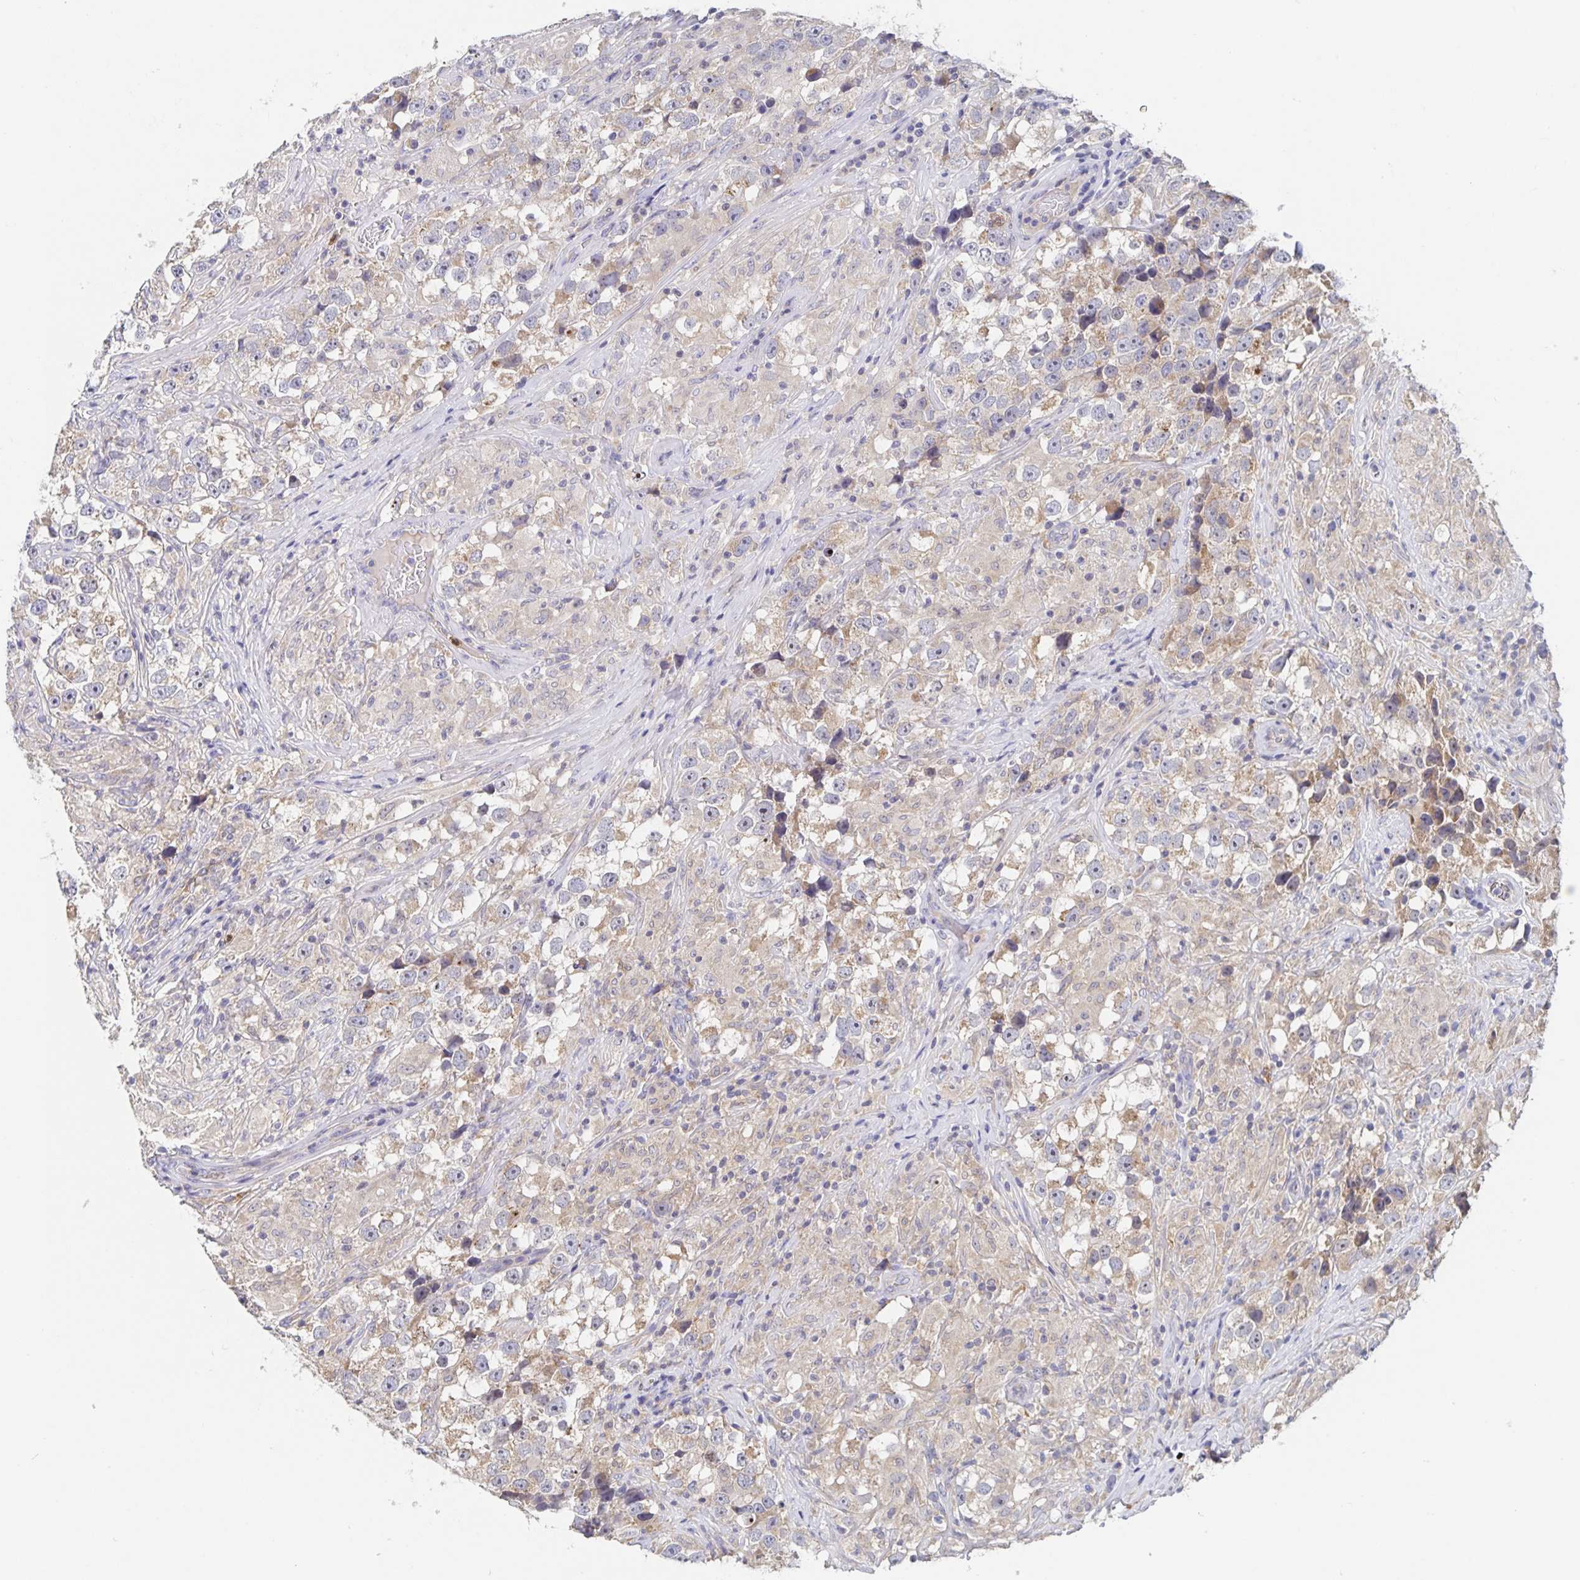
{"staining": {"intensity": "weak", "quantity": "25%-75%", "location": "cytoplasmic/membranous"}, "tissue": "testis cancer", "cell_type": "Tumor cells", "image_type": "cancer", "snomed": [{"axis": "morphology", "description": "Seminoma, NOS"}, {"axis": "topography", "description": "Testis"}], "caption": "Protein positivity by IHC exhibits weak cytoplasmic/membranous expression in approximately 25%-75% of tumor cells in testis seminoma.", "gene": "CDC42BPG", "patient": {"sex": "male", "age": 46}}